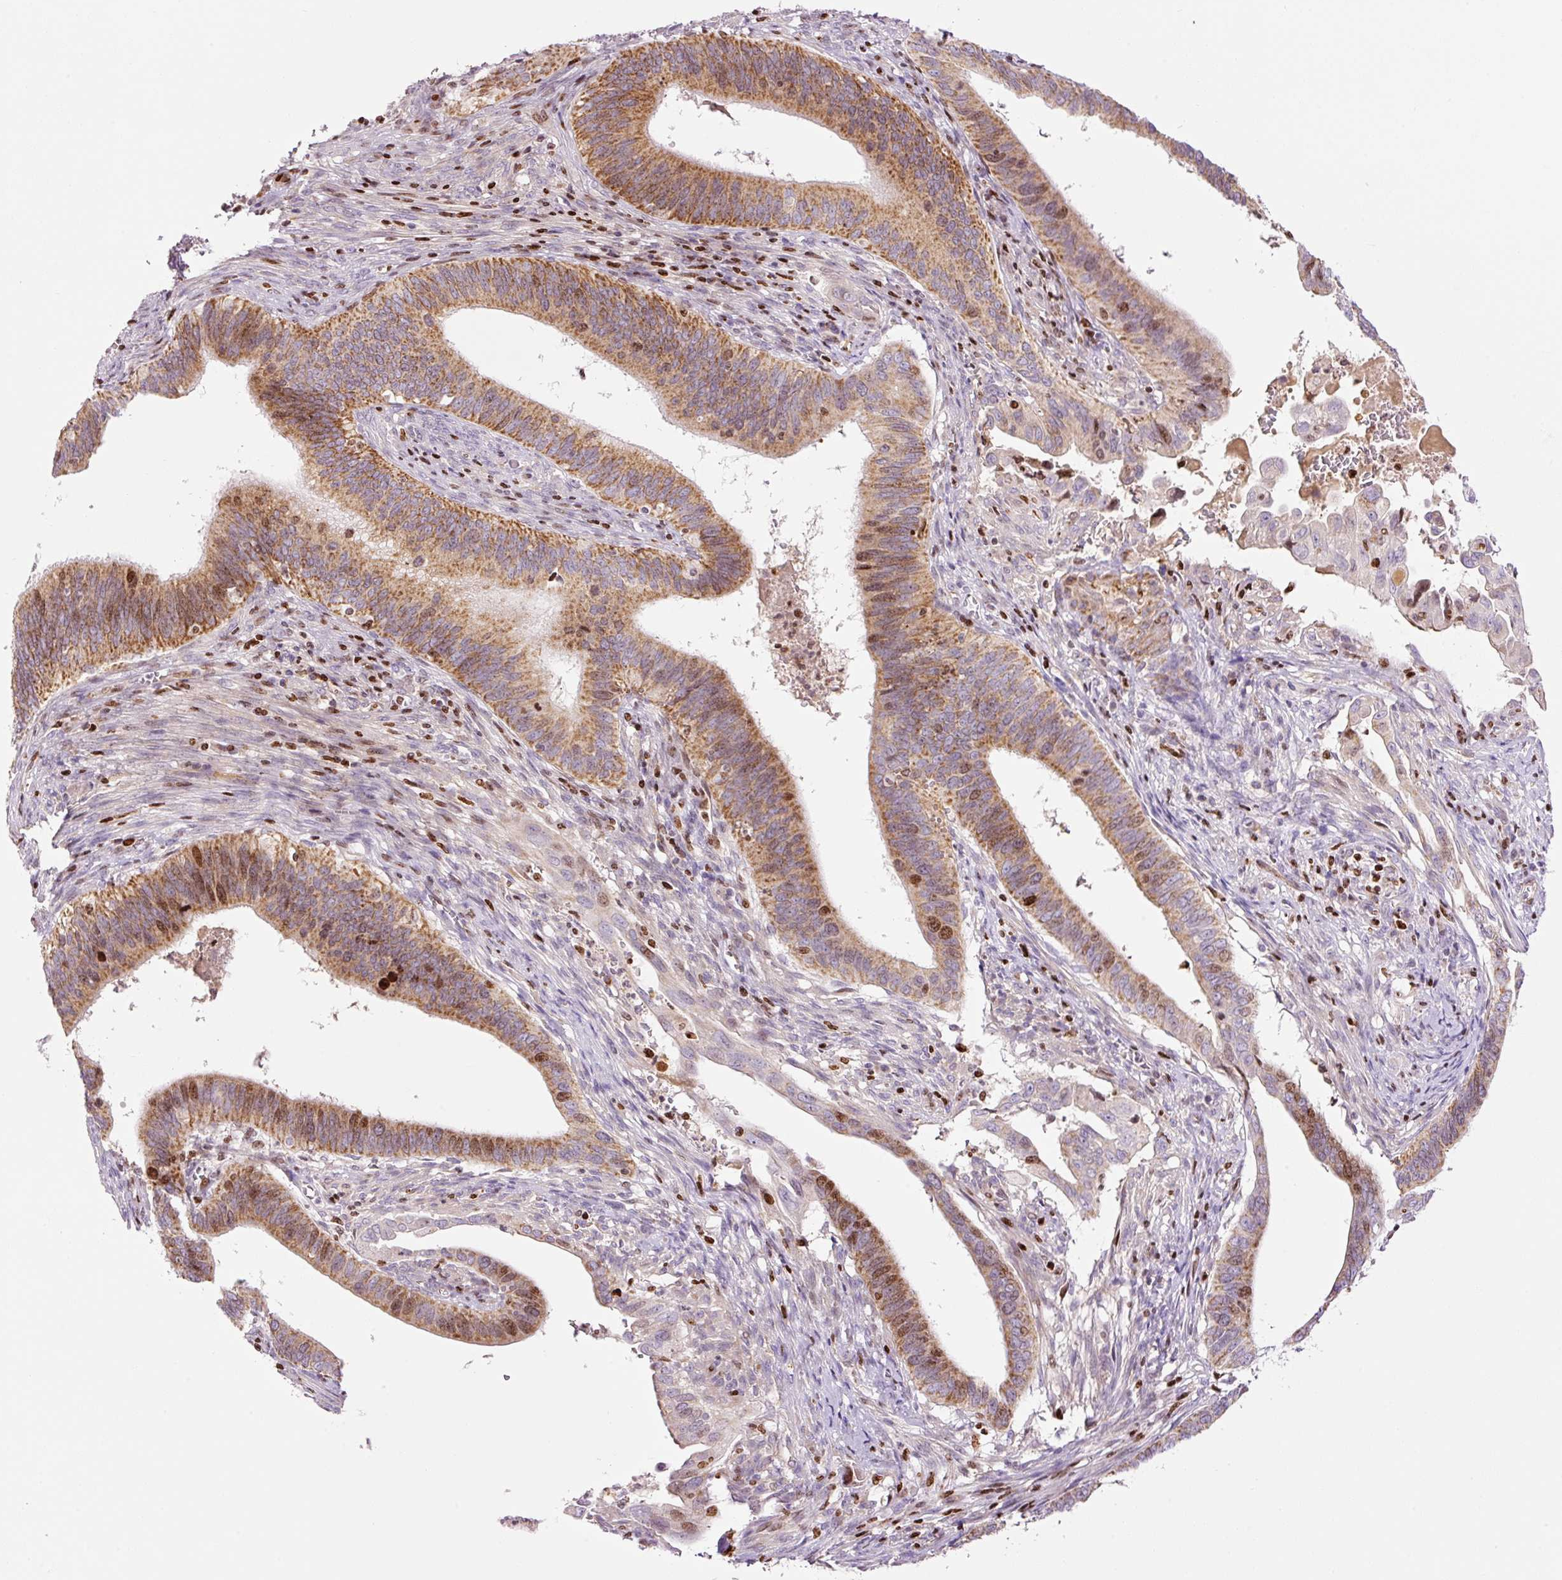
{"staining": {"intensity": "moderate", "quantity": ">75%", "location": "cytoplasmic/membranous,nuclear"}, "tissue": "cervical cancer", "cell_type": "Tumor cells", "image_type": "cancer", "snomed": [{"axis": "morphology", "description": "Adenocarcinoma, NOS"}, {"axis": "topography", "description": "Cervix"}], "caption": "Moderate cytoplasmic/membranous and nuclear staining for a protein is present in about >75% of tumor cells of cervical cancer using immunohistochemistry (IHC).", "gene": "TMEM8B", "patient": {"sex": "female", "age": 42}}